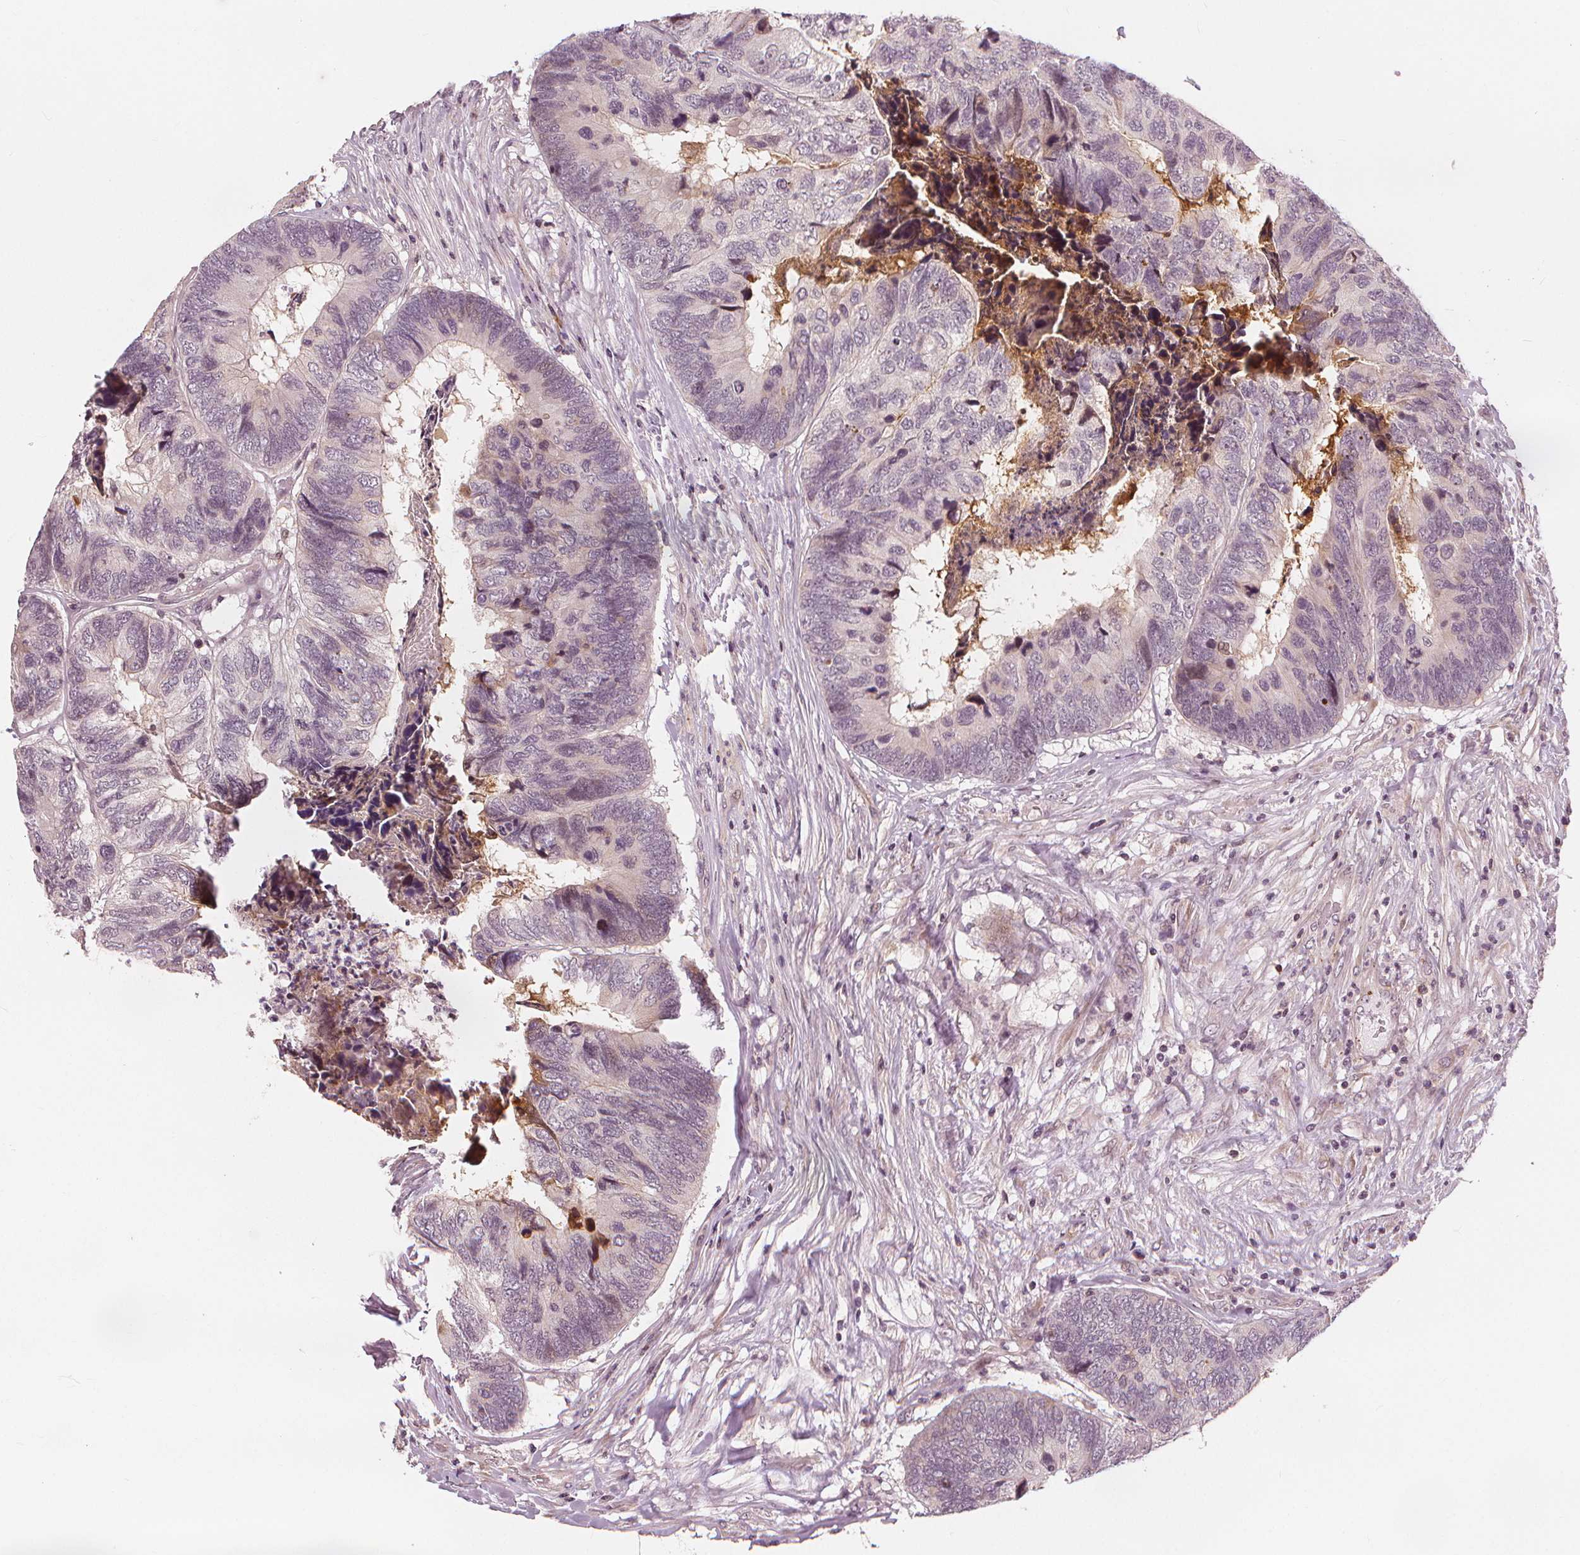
{"staining": {"intensity": "negative", "quantity": "none", "location": "none"}, "tissue": "colorectal cancer", "cell_type": "Tumor cells", "image_type": "cancer", "snomed": [{"axis": "morphology", "description": "Adenocarcinoma, NOS"}, {"axis": "topography", "description": "Colon"}], "caption": "Histopathology image shows no protein positivity in tumor cells of colorectal cancer tissue.", "gene": "SLC34A1", "patient": {"sex": "female", "age": 67}}